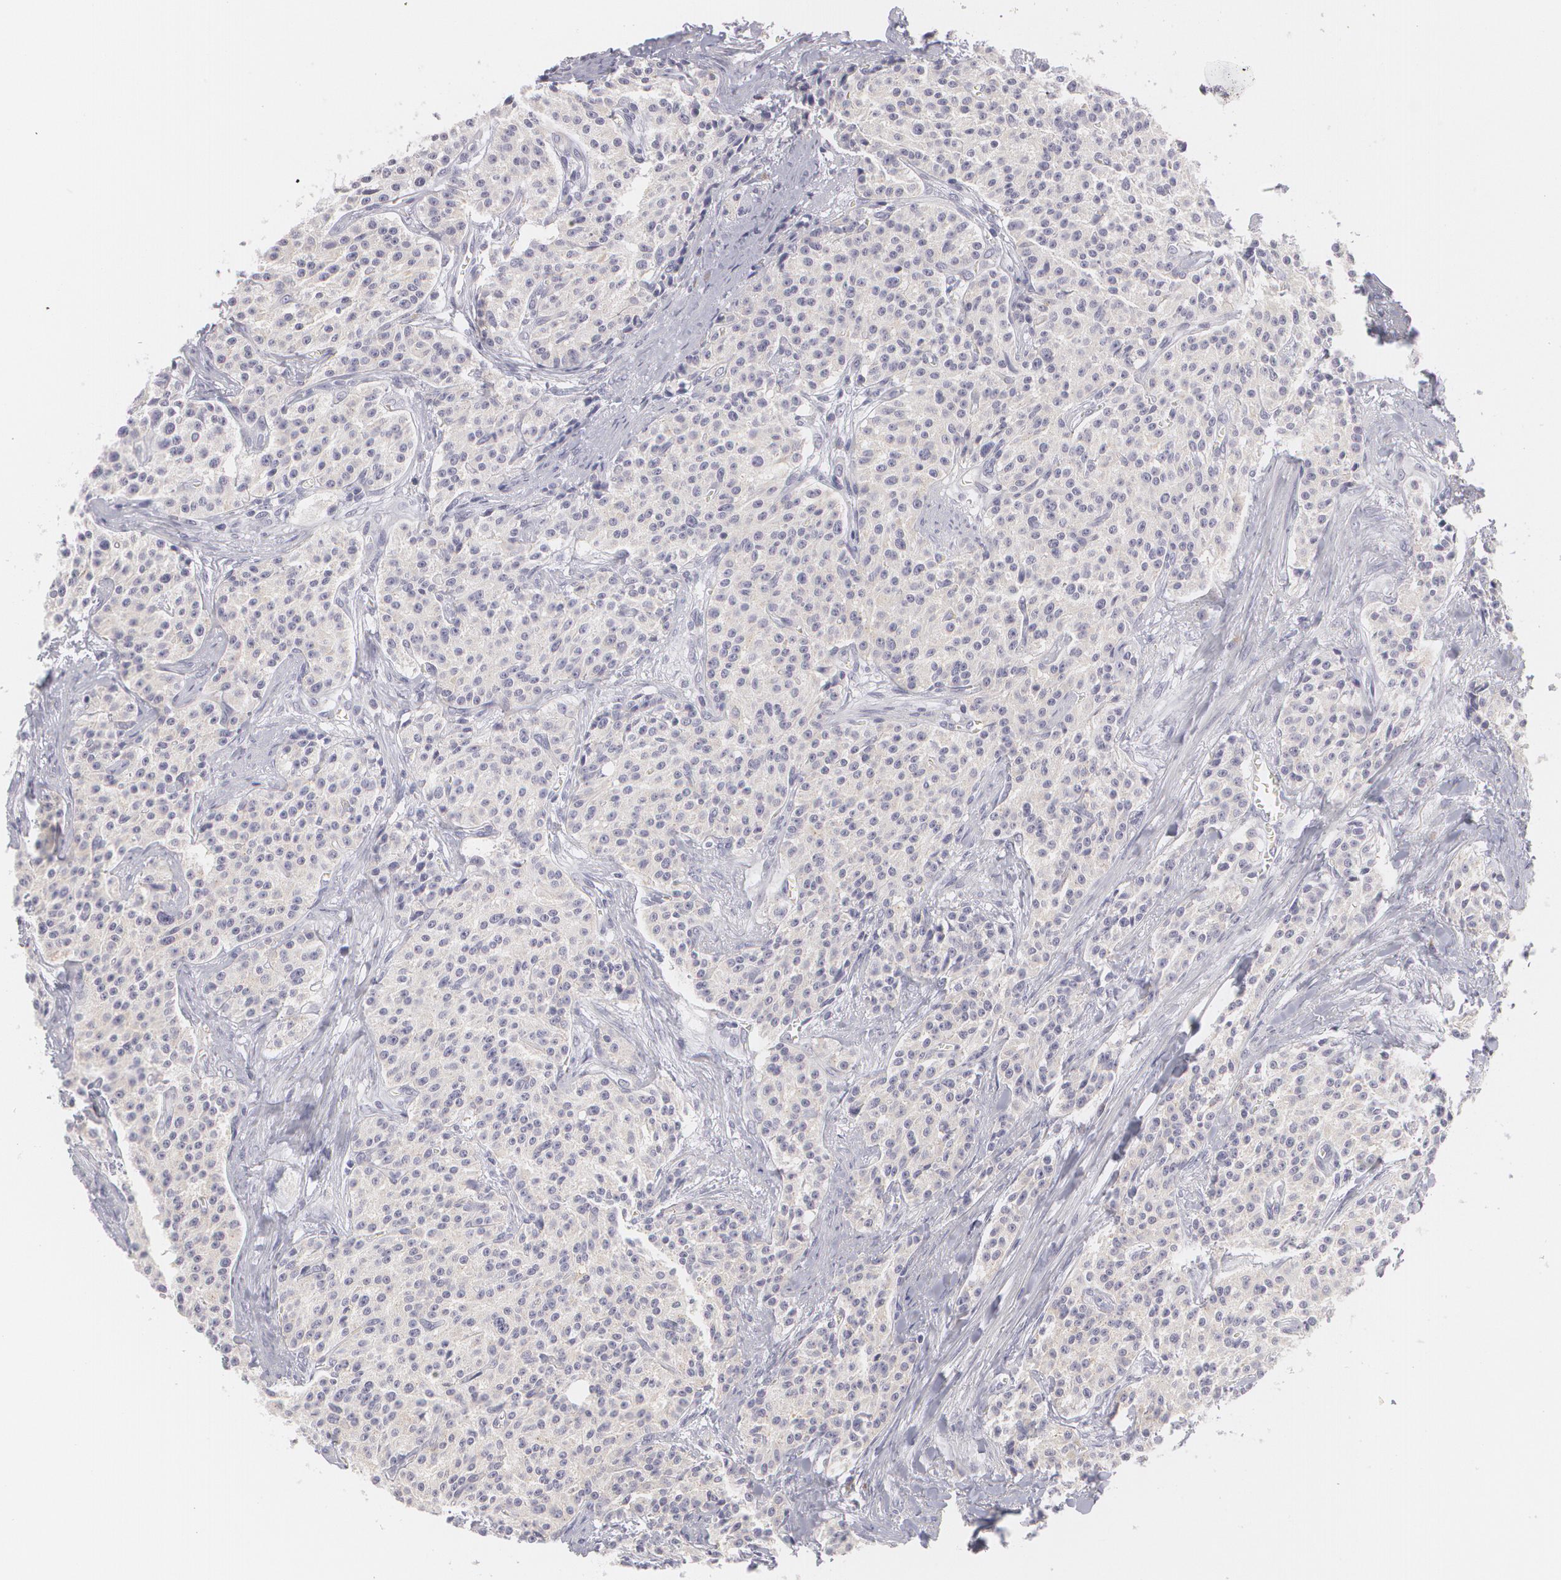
{"staining": {"intensity": "negative", "quantity": "none", "location": "none"}, "tissue": "carcinoid", "cell_type": "Tumor cells", "image_type": "cancer", "snomed": [{"axis": "morphology", "description": "Carcinoid, malignant, NOS"}, {"axis": "topography", "description": "Stomach"}], "caption": "Immunohistochemistry histopathology image of carcinoid stained for a protein (brown), which exhibits no positivity in tumor cells.", "gene": "MBNL3", "patient": {"sex": "female", "age": 76}}